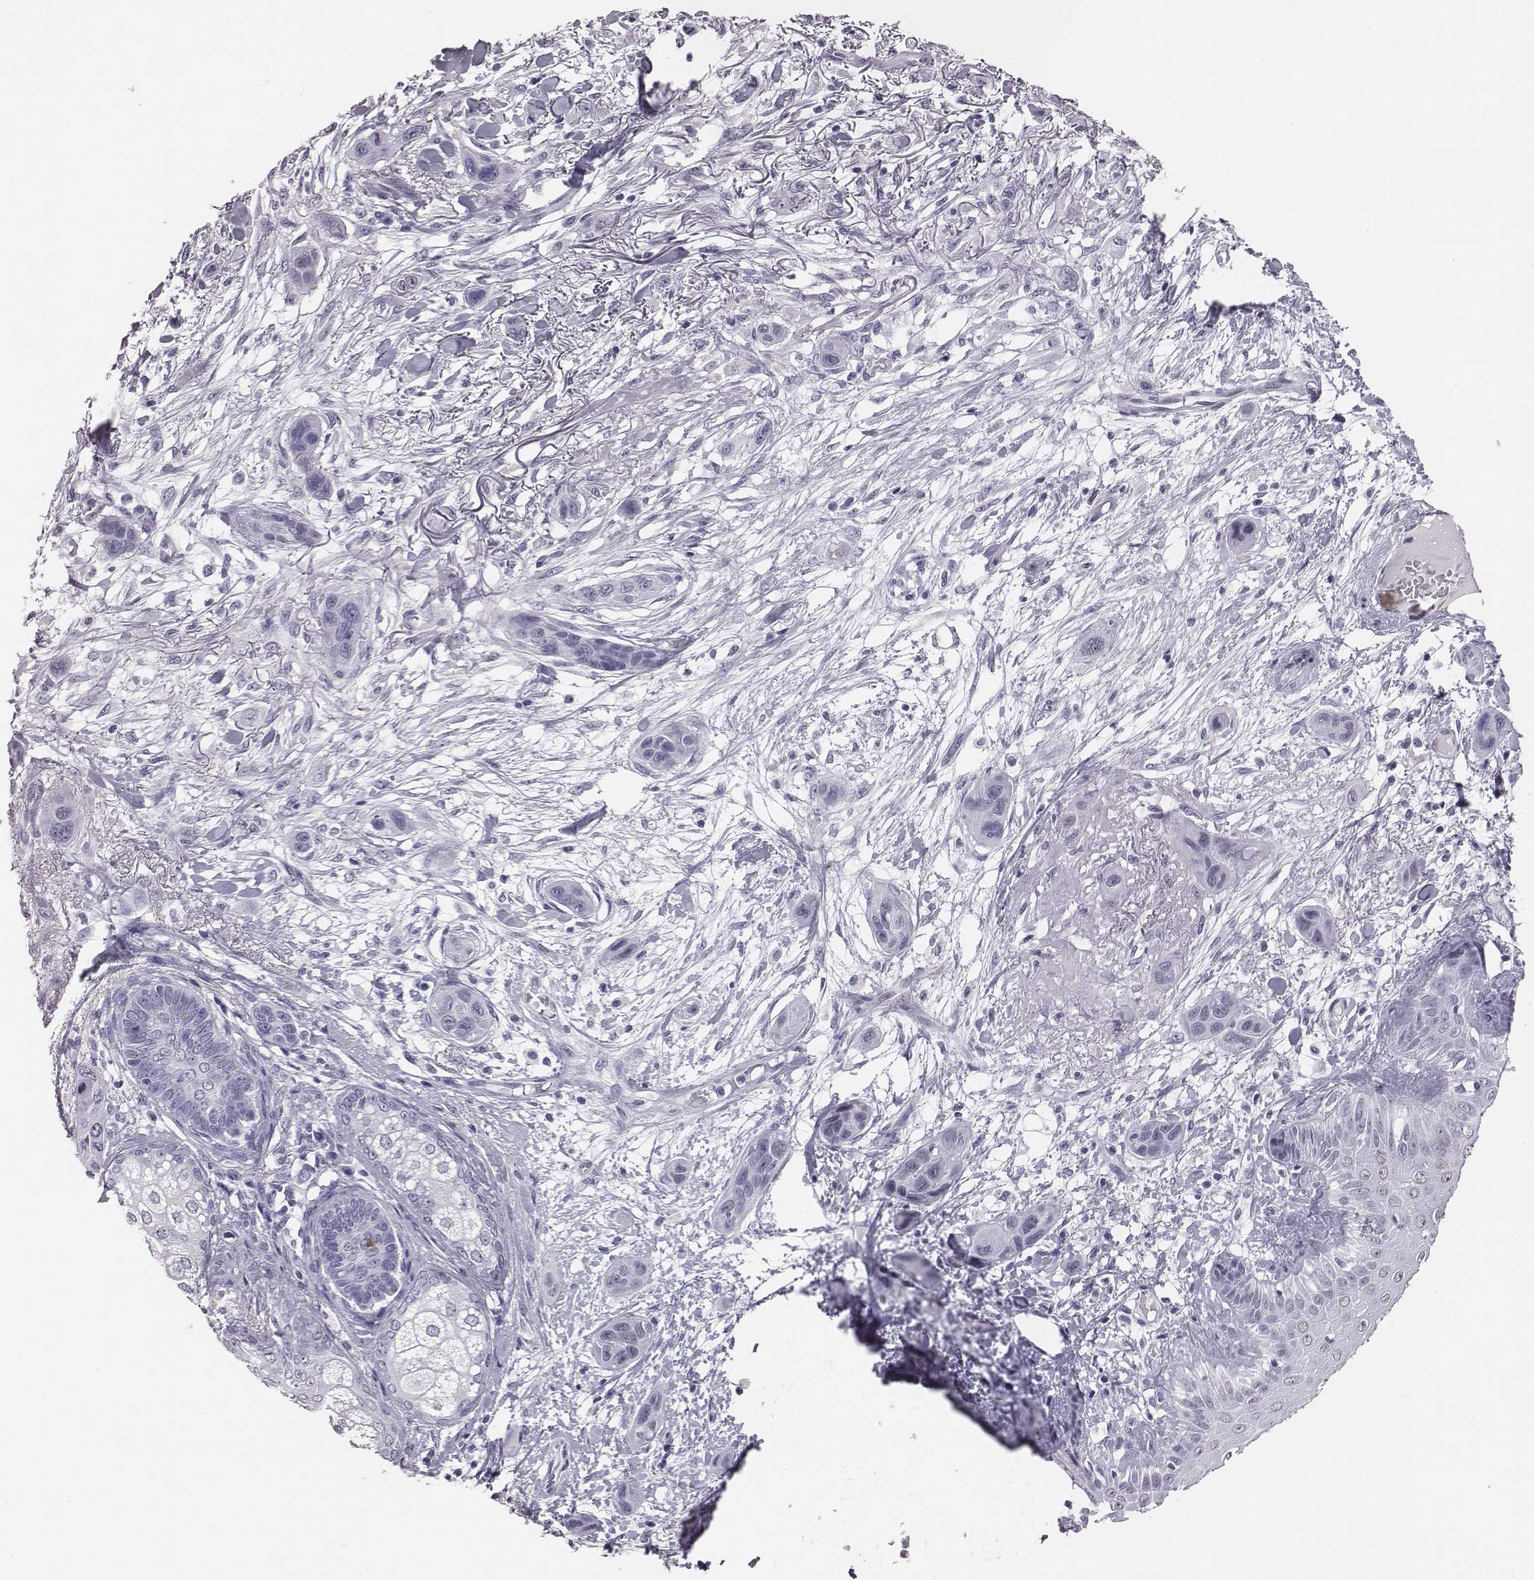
{"staining": {"intensity": "negative", "quantity": "none", "location": "none"}, "tissue": "skin cancer", "cell_type": "Tumor cells", "image_type": "cancer", "snomed": [{"axis": "morphology", "description": "Squamous cell carcinoma, NOS"}, {"axis": "topography", "description": "Skin"}], "caption": "Immunohistochemical staining of squamous cell carcinoma (skin) reveals no significant positivity in tumor cells. (DAB (3,3'-diaminobenzidine) immunohistochemistry with hematoxylin counter stain).", "gene": "ACOD1", "patient": {"sex": "male", "age": 79}}